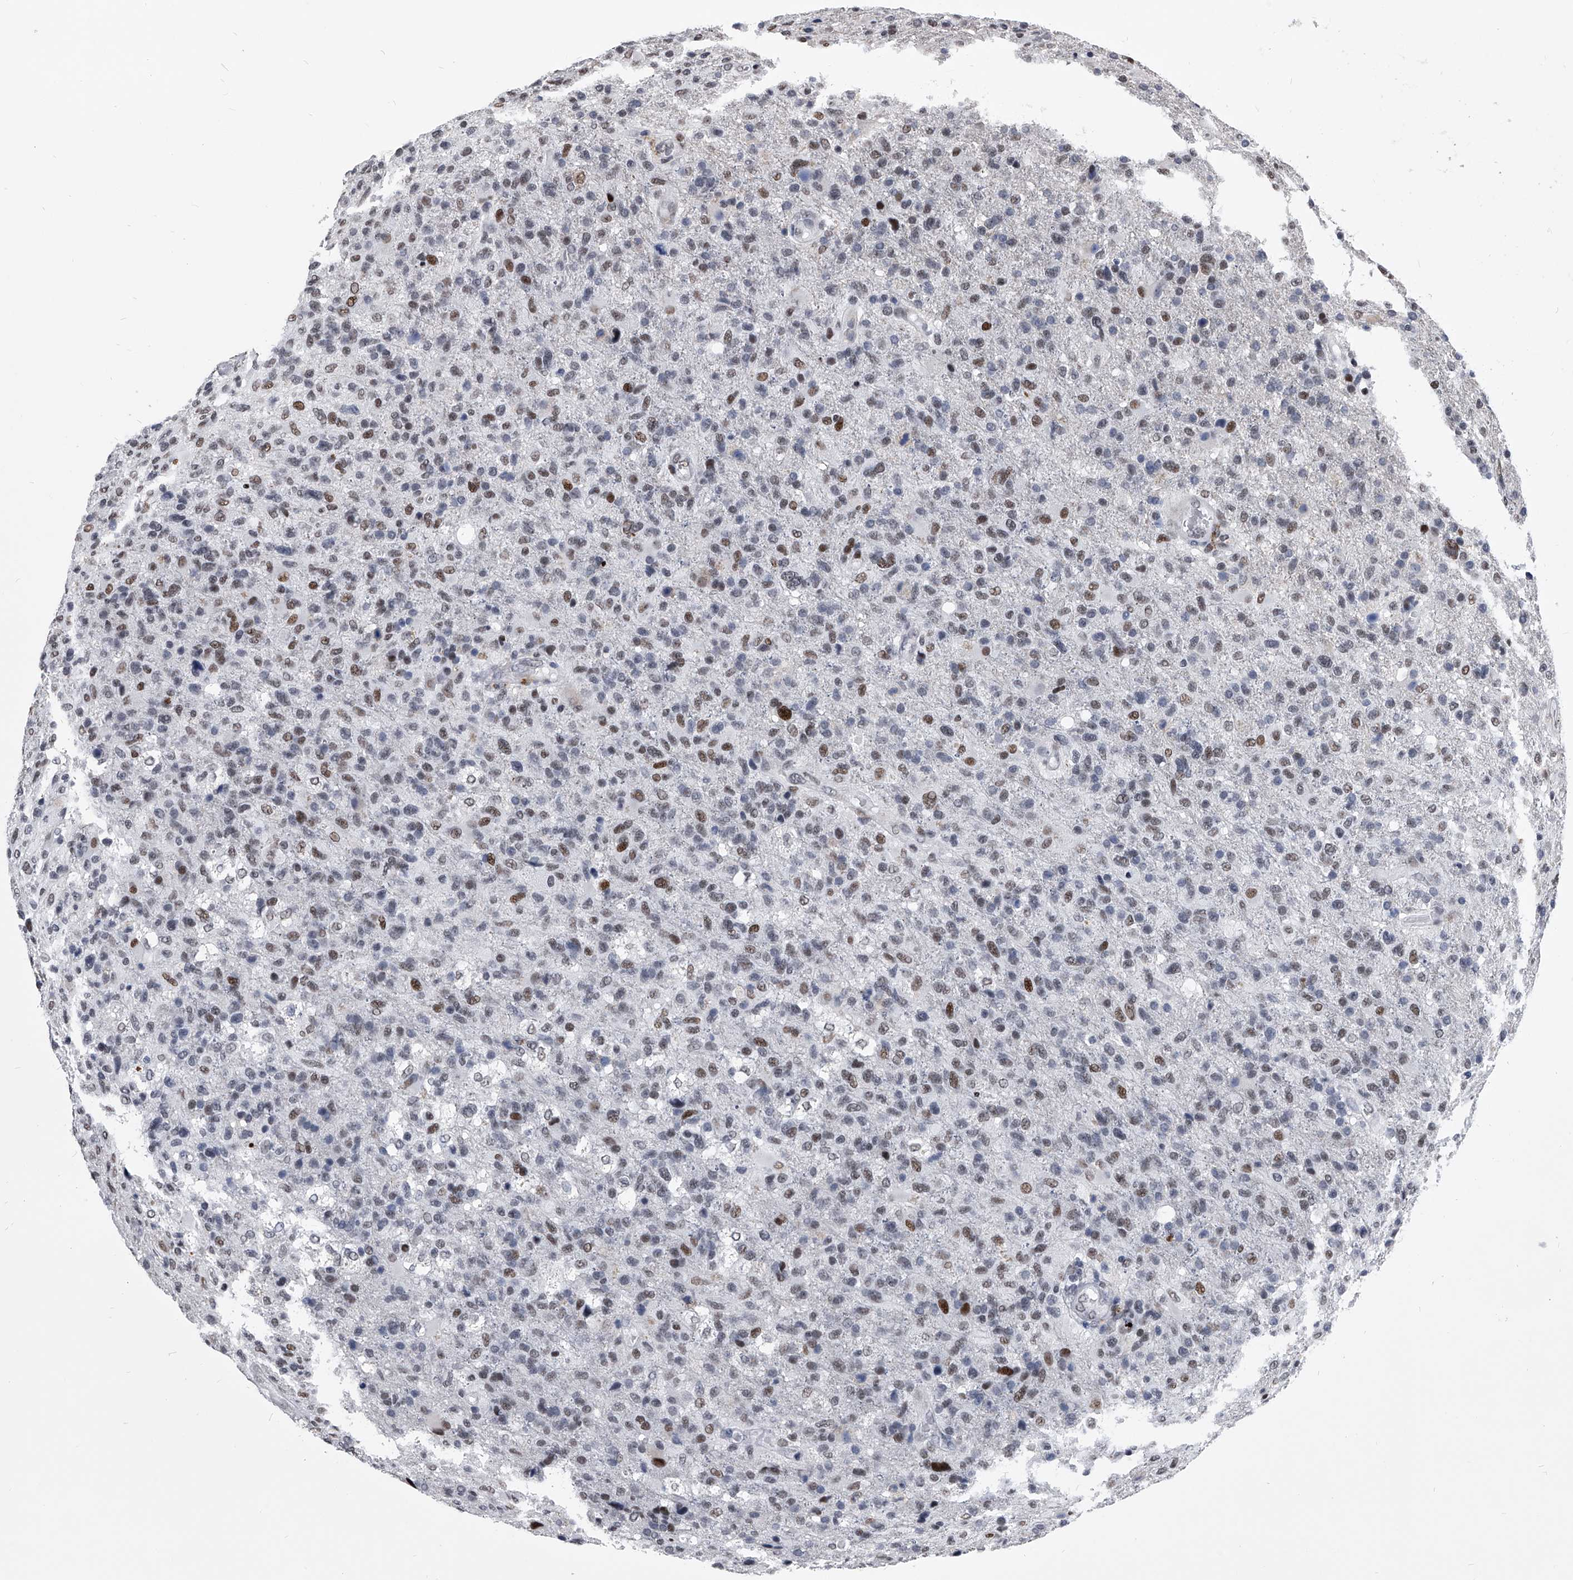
{"staining": {"intensity": "moderate", "quantity": "<25%", "location": "nuclear"}, "tissue": "glioma", "cell_type": "Tumor cells", "image_type": "cancer", "snomed": [{"axis": "morphology", "description": "Glioma, malignant, High grade"}, {"axis": "topography", "description": "Brain"}], "caption": "Immunohistochemistry (IHC) micrograph of human malignant high-grade glioma stained for a protein (brown), which displays low levels of moderate nuclear positivity in about <25% of tumor cells.", "gene": "CMTR1", "patient": {"sex": "male", "age": 72}}